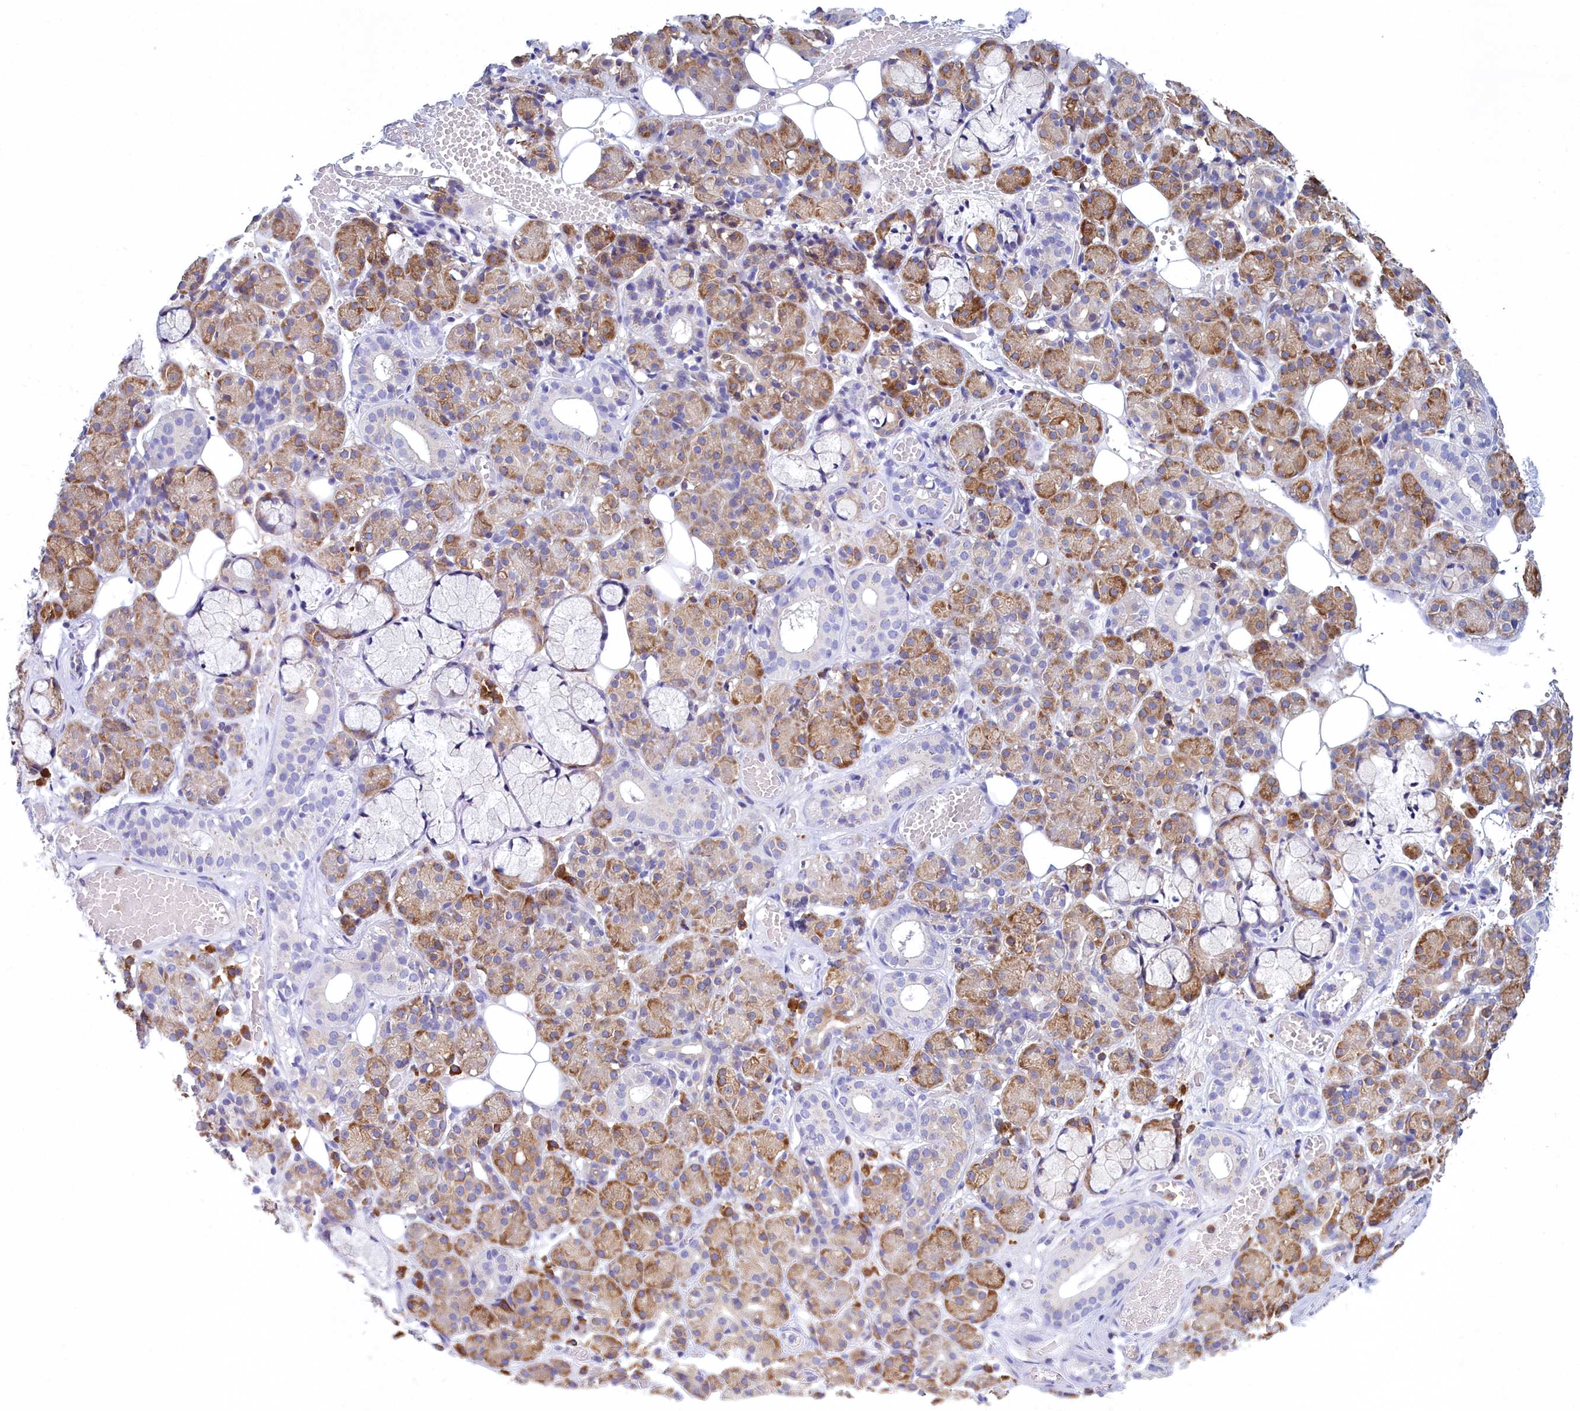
{"staining": {"intensity": "moderate", "quantity": ">75%", "location": "cytoplasmic/membranous"}, "tissue": "salivary gland", "cell_type": "Glandular cells", "image_type": "normal", "snomed": [{"axis": "morphology", "description": "Normal tissue, NOS"}, {"axis": "topography", "description": "Salivary gland"}], "caption": "Protein expression analysis of benign human salivary gland reveals moderate cytoplasmic/membranous staining in approximately >75% of glandular cells.", "gene": "HM13", "patient": {"sex": "male", "age": 63}}